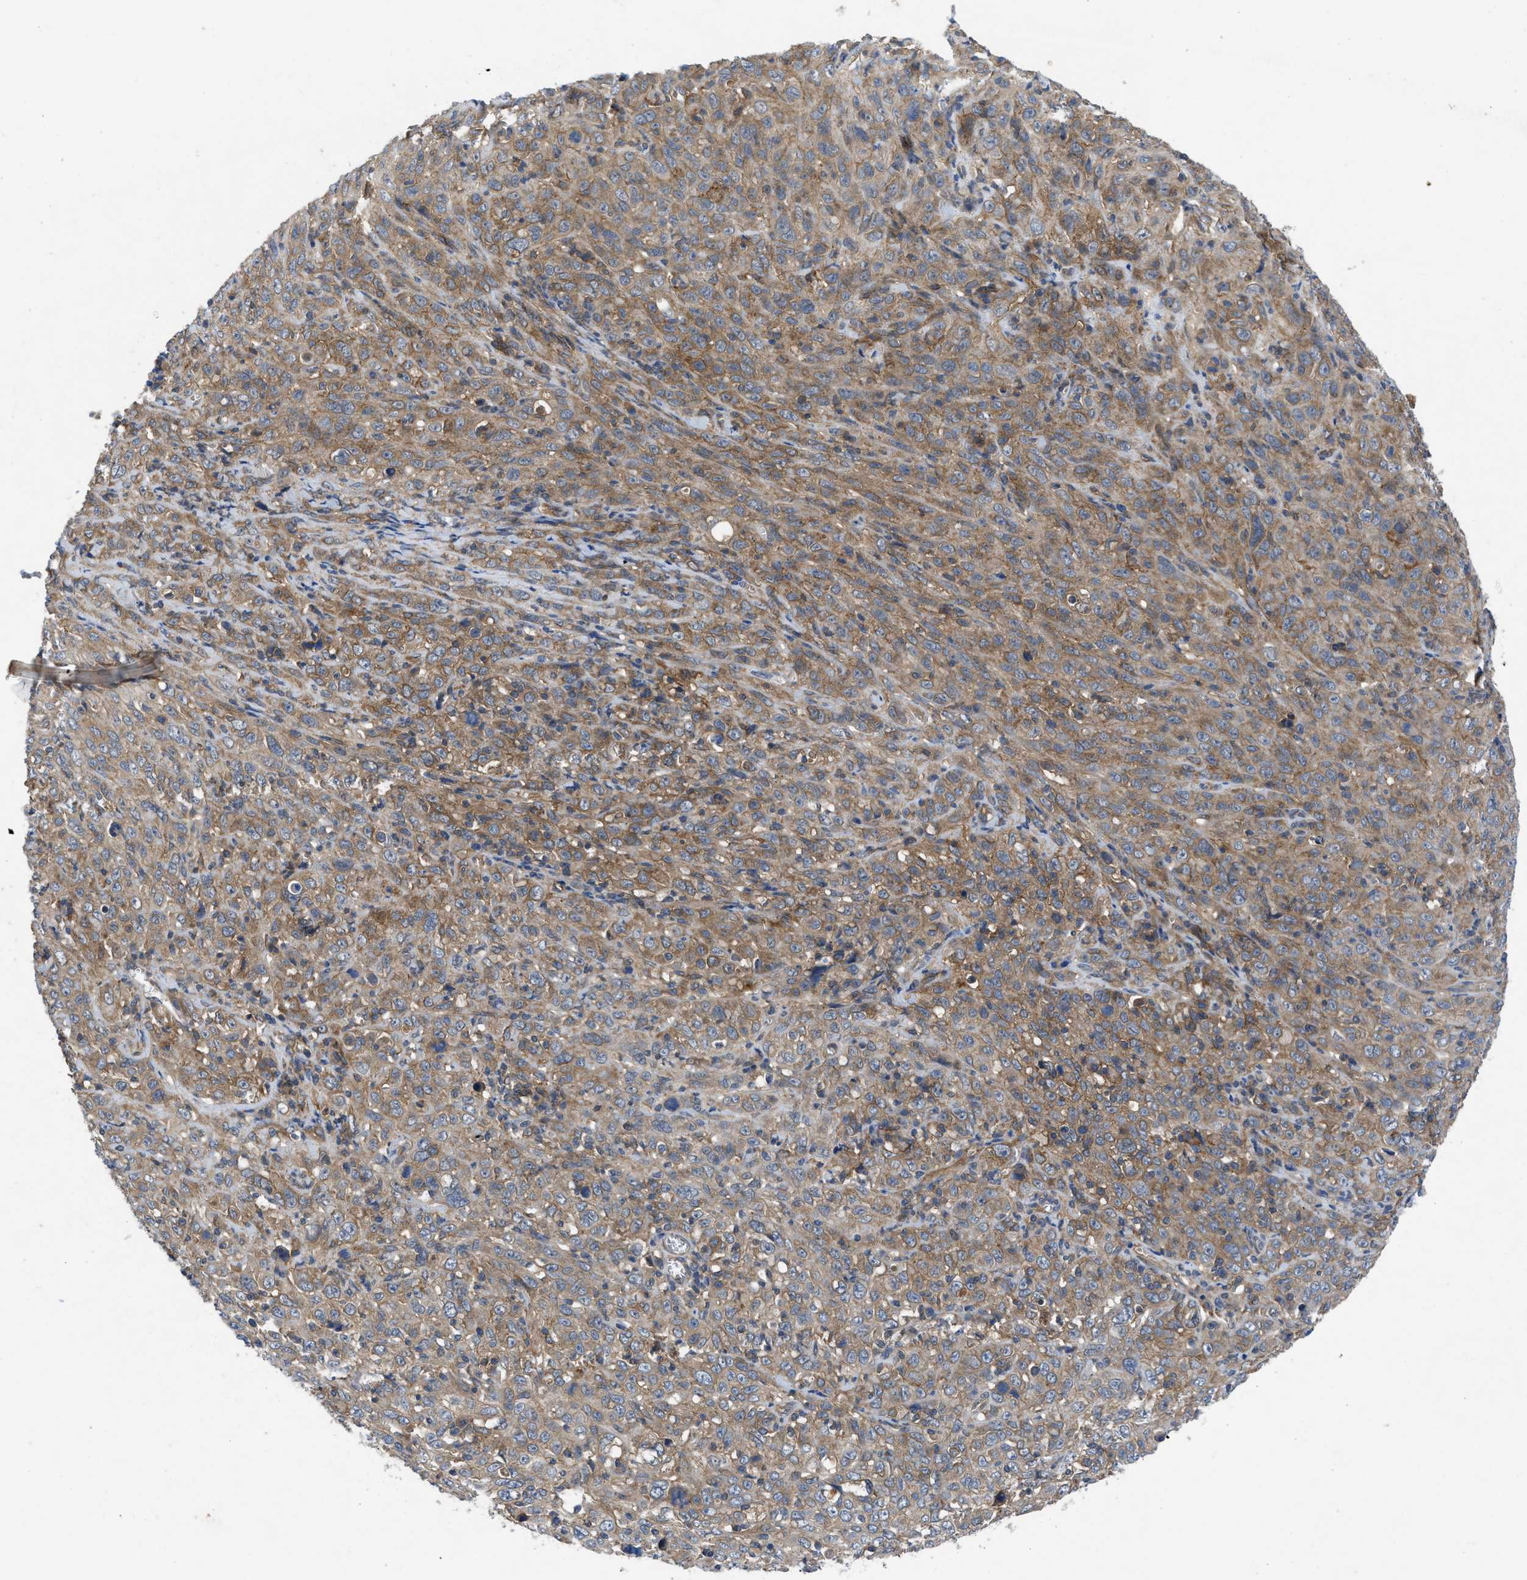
{"staining": {"intensity": "moderate", "quantity": ">75%", "location": "cytoplasmic/membranous"}, "tissue": "cervical cancer", "cell_type": "Tumor cells", "image_type": "cancer", "snomed": [{"axis": "morphology", "description": "Squamous cell carcinoma, NOS"}, {"axis": "topography", "description": "Cervix"}], "caption": "Immunohistochemistry (DAB) staining of human squamous cell carcinoma (cervical) exhibits moderate cytoplasmic/membranous protein staining in approximately >75% of tumor cells.", "gene": "PANX1", "patient": {"sex": "female", "age": 46}}